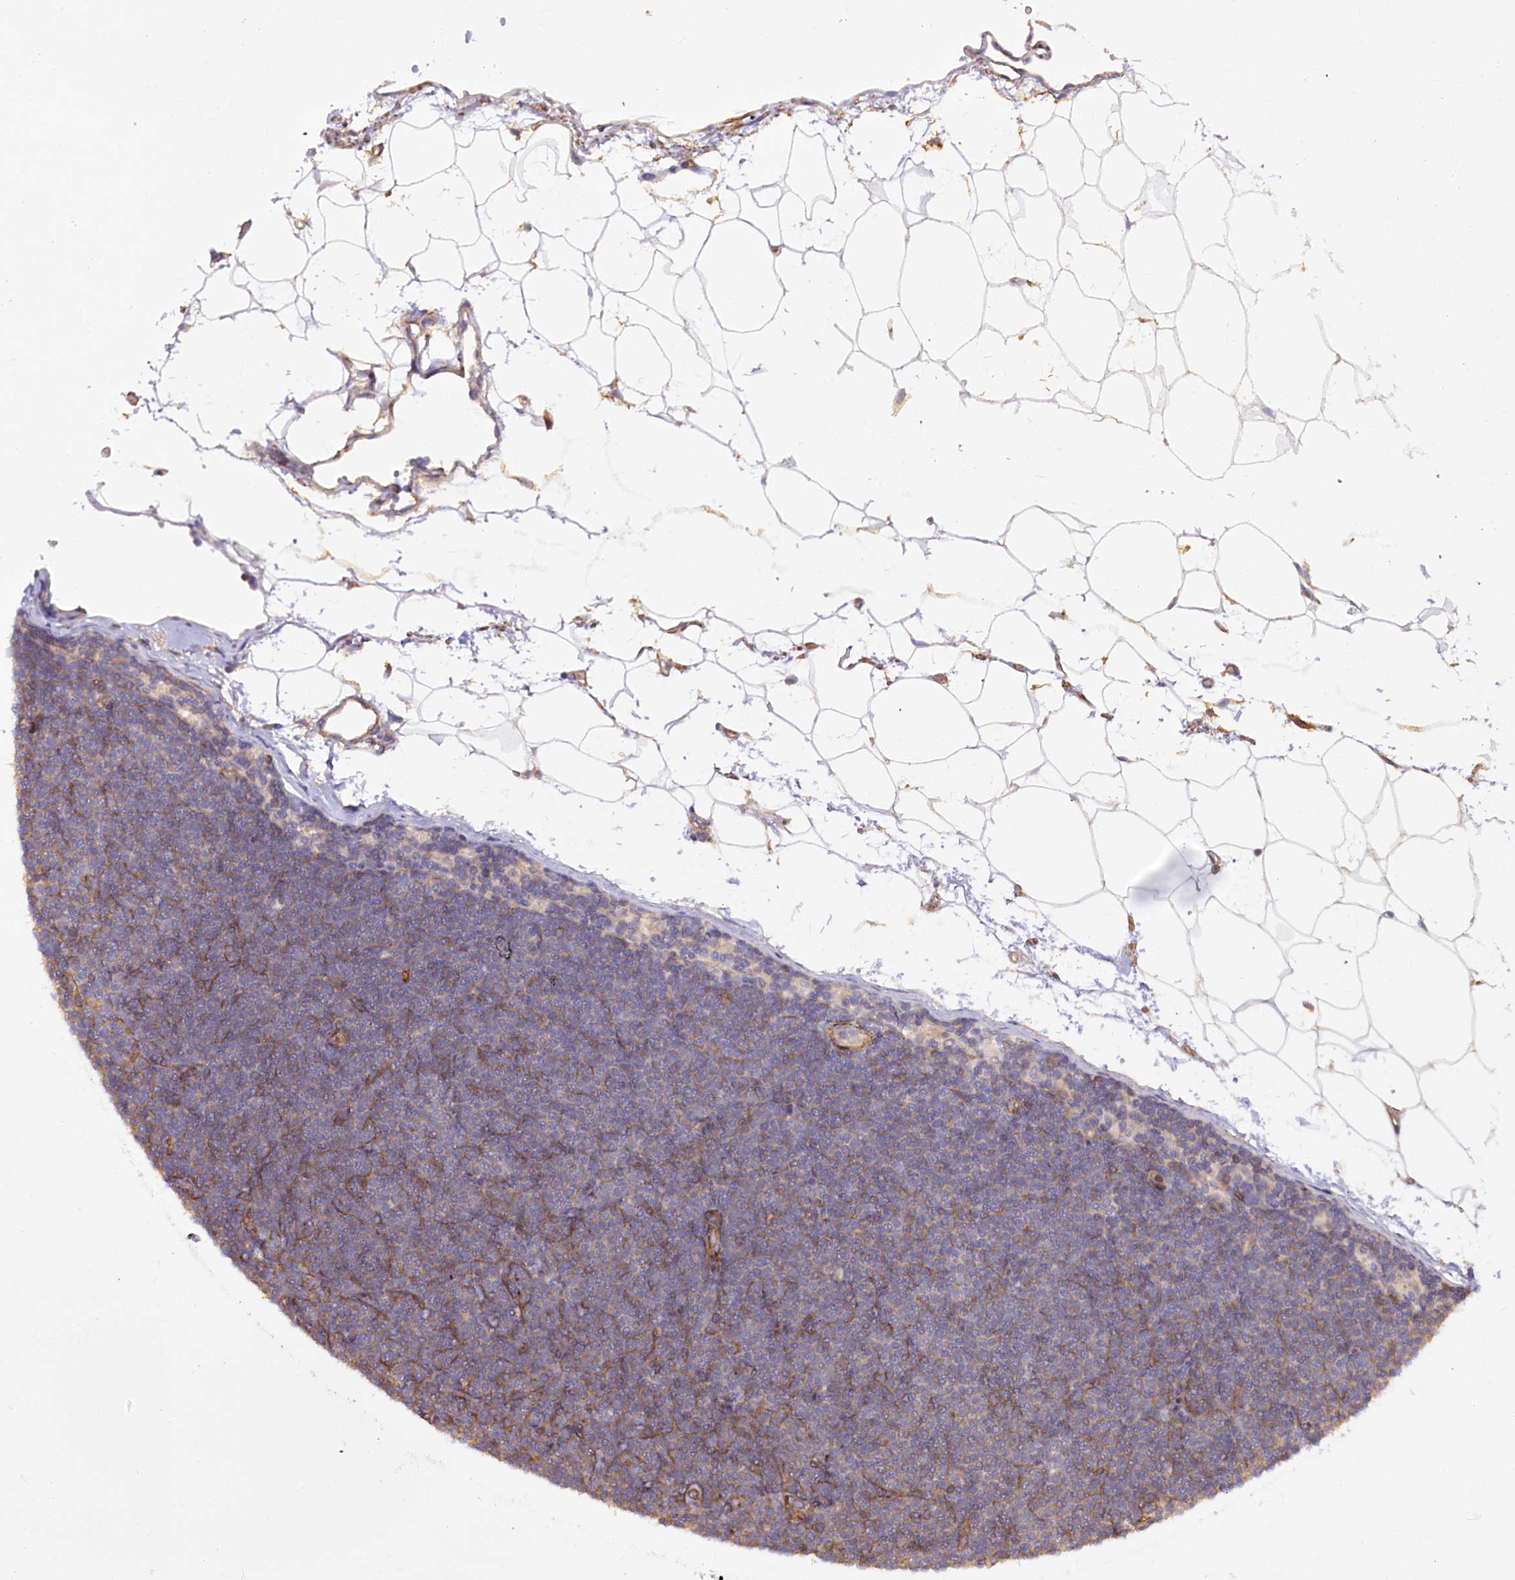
{"staining": {"intensity": "weak", "quantity": "<25%", "location": "cytoplasmic/membranous"}, "tissue": "lymphoma", "cell_type": "Tumor cells", "image_type": "cancer", "snomed": [{"axis": "morphology", "description": "Malignant lymphoma, non-Hodgkin's type, Low grade"}, {"axis": "topography", "description": "Lymph node"}], "caption": "Immunohistochemical staining of human lymphoma reveals no significant expression in tumor cells.", "gene": "SYNPO2", "patient": {"sex": "female", "age": 53}}